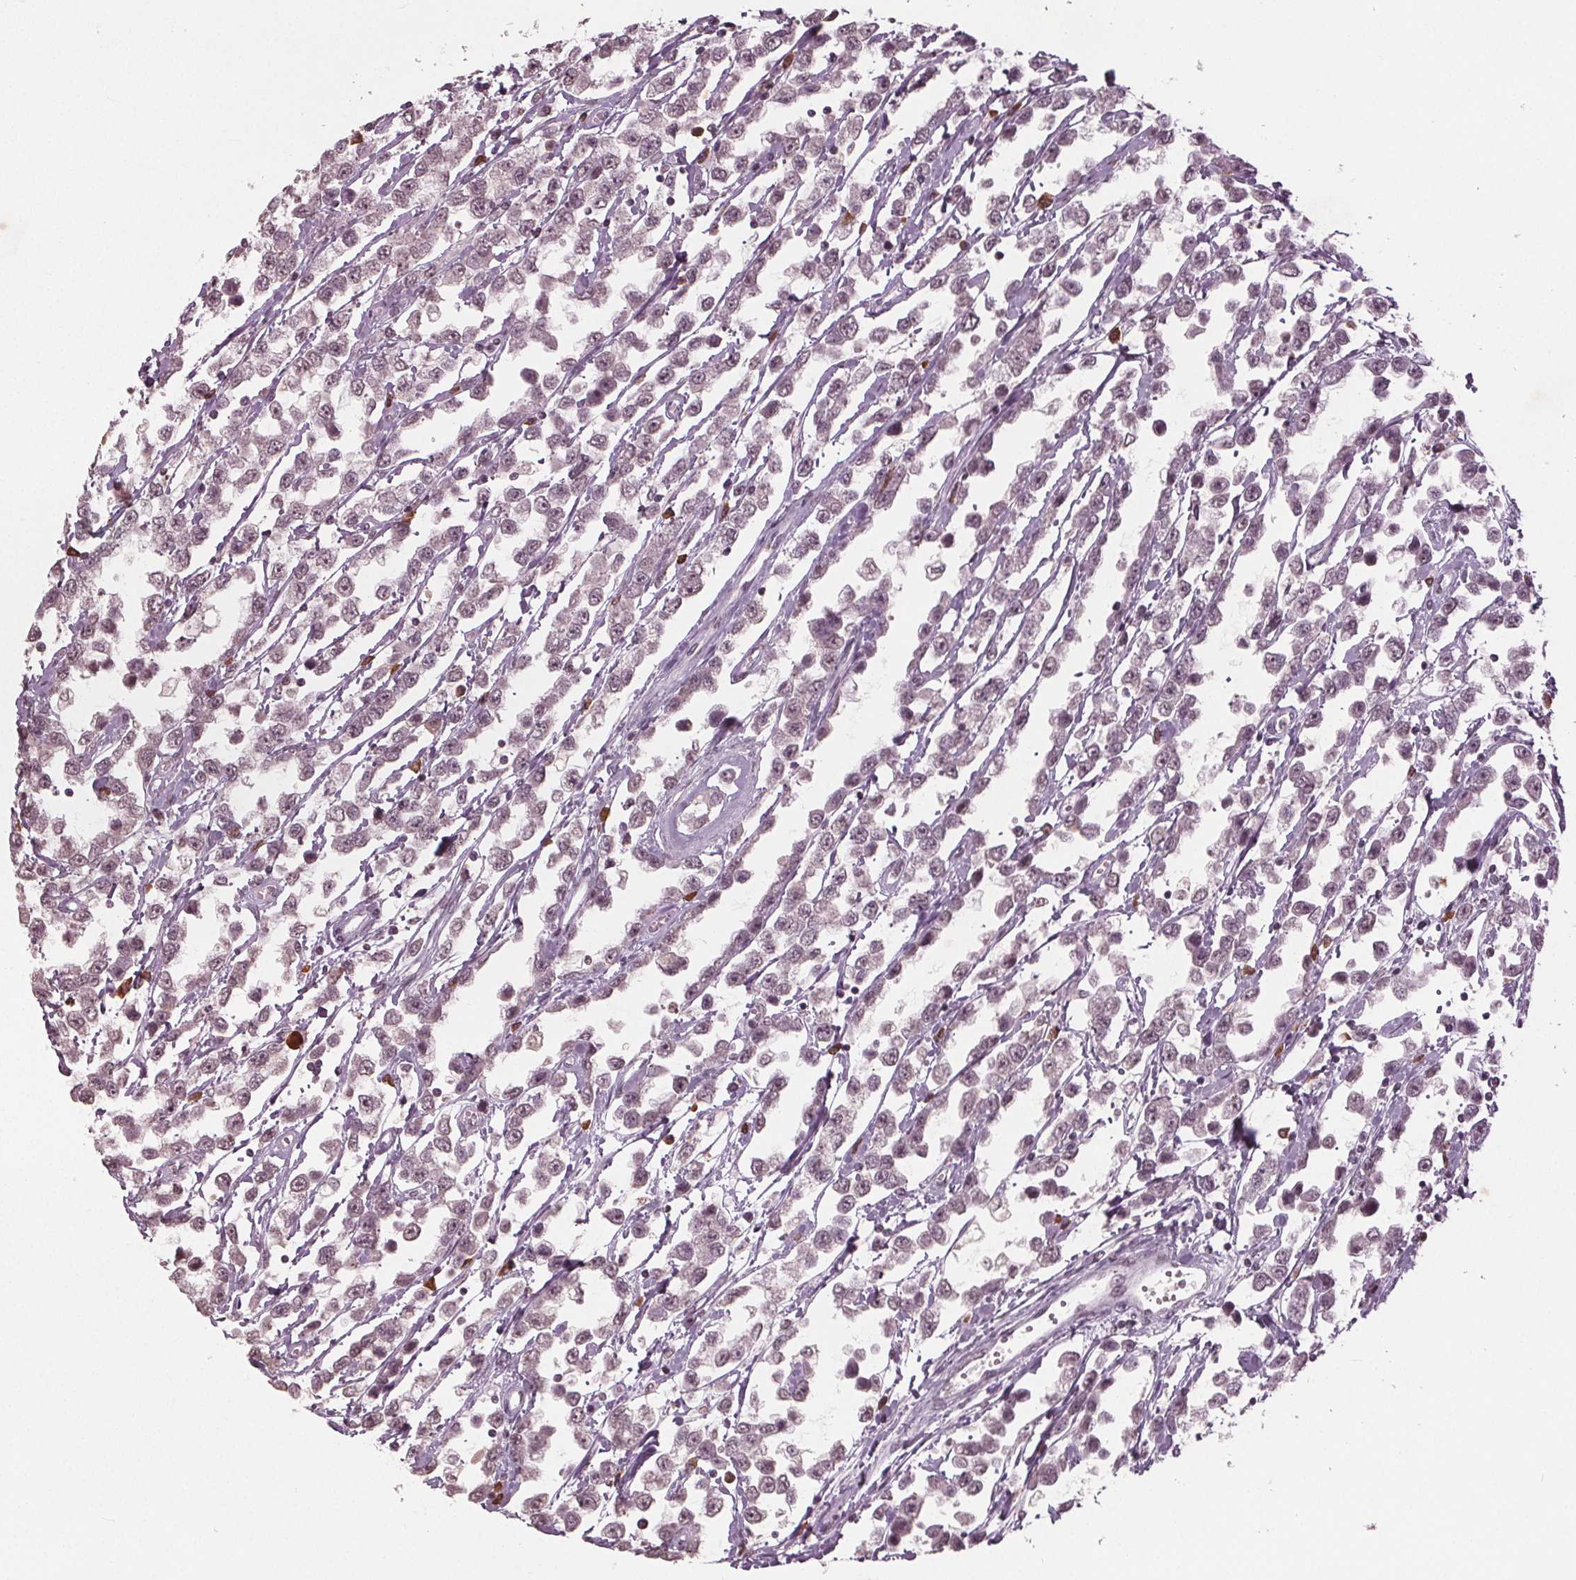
{"staining": {"intensity": "negative", "quantity": "none", "location": "none"}, "tissue": "testis cancer", "cell_type": "Tumor cells", "image_type": "cancer", "snomed": [{"axis": "morphology", "description": "Seminoma, NOS"}, {"axis": "topography", "description": "Testis"}], "caption": "A histopathology image of testis cancer (seminoma) stained for a protein demonstrates no brown staining in tumor cells.", "gene": "CXCL16", "patient": {"sex": "male", "age": 34}}